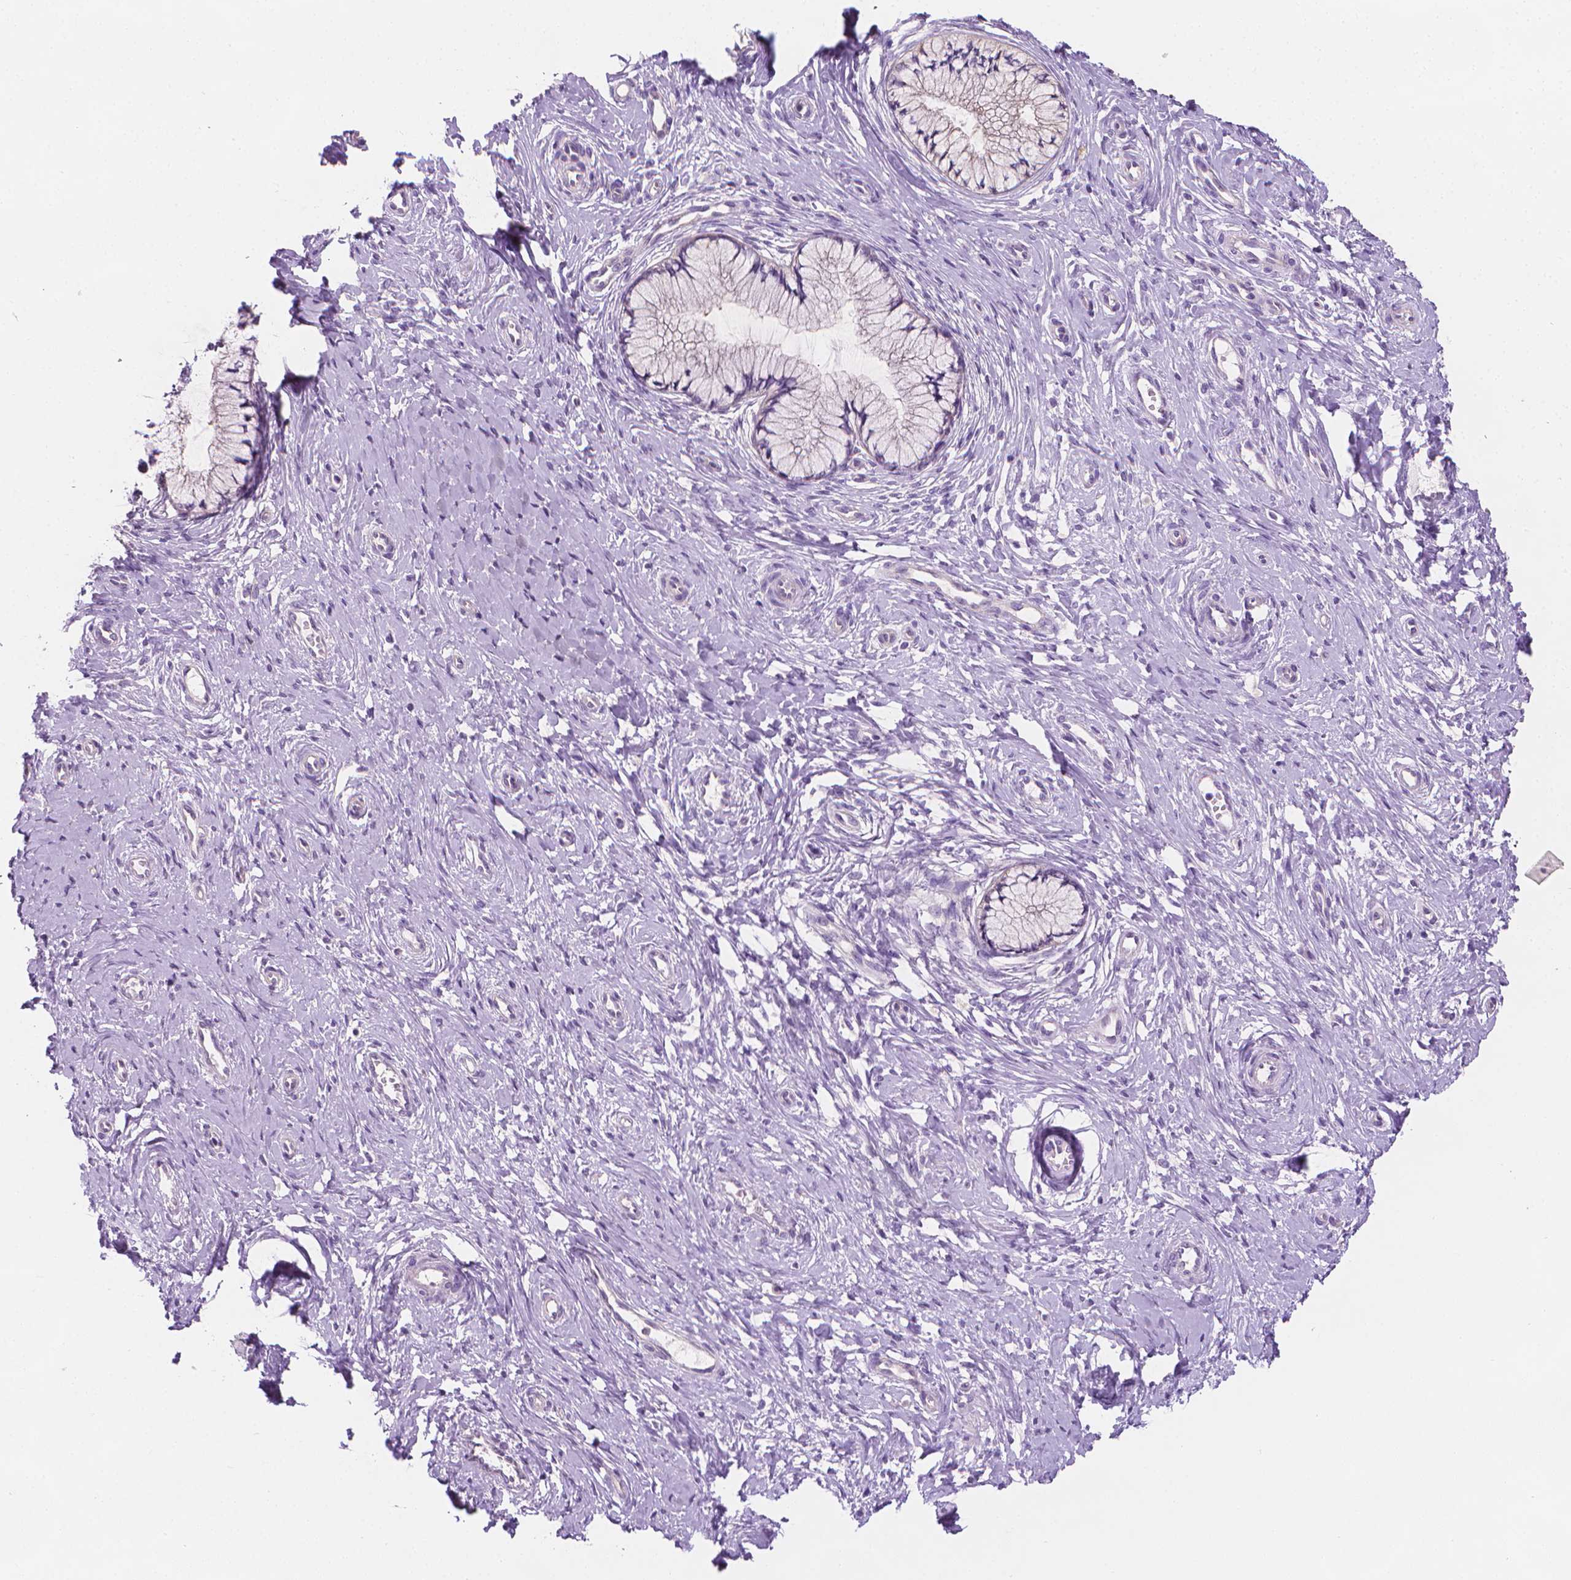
{"staining": {"intensity": "negative", "quantity": "none", "location": "none"}, "tissue": "cervix", "cell_type": "Glandular cells", "image_type": "normal", "snomed": [{"axis": "morphology", "description": "Normal tissue, NOS"}, {"axis": "topography", "description": "Cervix"}], "caption": "This is an IHC image of benign human cervix. There is no expression in glandular cells.", "gene": "FASN", "patient": {"sex": "female", "age": 37}}